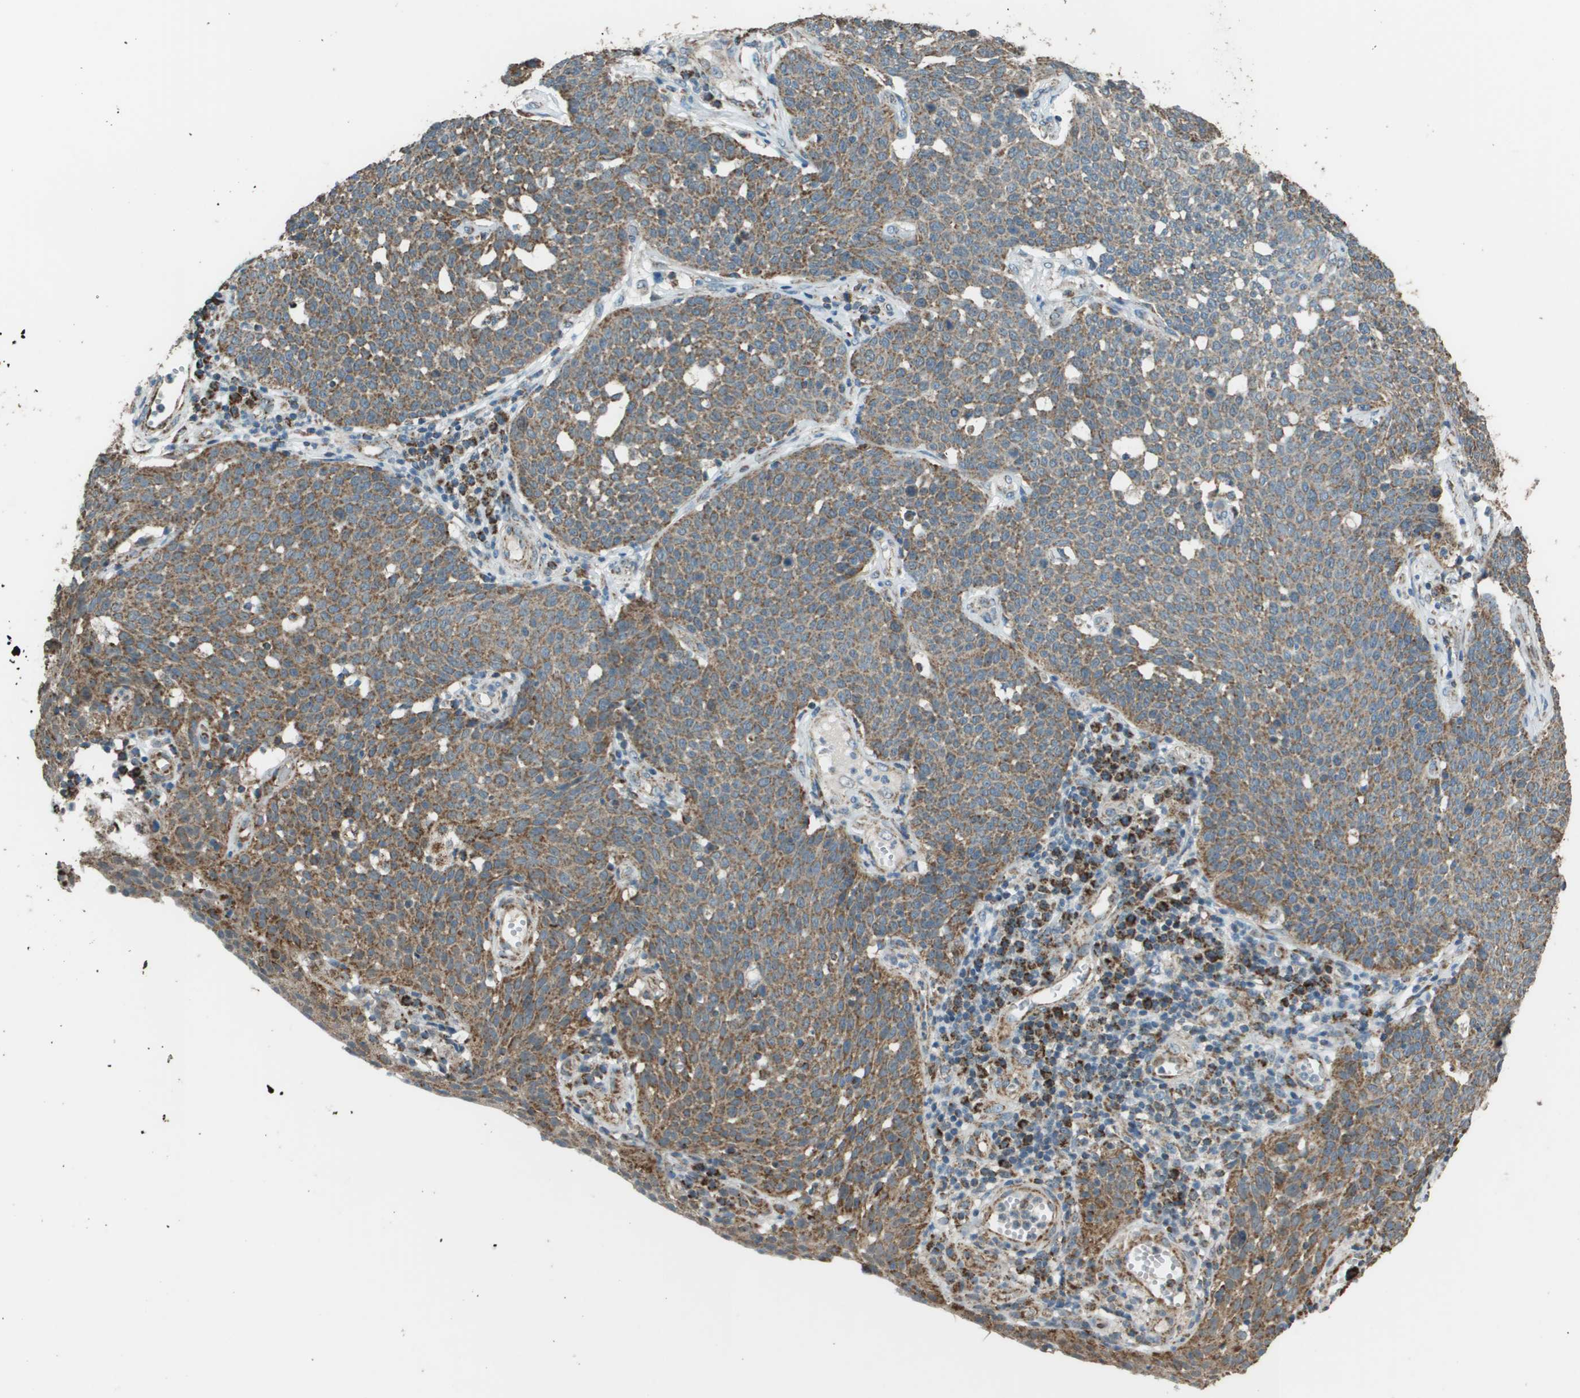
{"staining": {"intensity": "moderate", "quantity": ">75%", "location": "cytoplasmic/membranous"}, "tissue": "cervical cancer", "cell_type": "Tumor cells", "image_type": "cancer", "snomed": [{"axis": "morphology", "description": "Squamous cell carcinoma, NOS"}, {"axis": "topography", "description": "Cervix"}], "caption": "Brown immunohistochemical staining in human cervical cancer shows moderate cytoplasmic/membranous staining in about >75% of tumor cells.", "gene": "FH", "patient": {"sex": "female", "age": 34}}